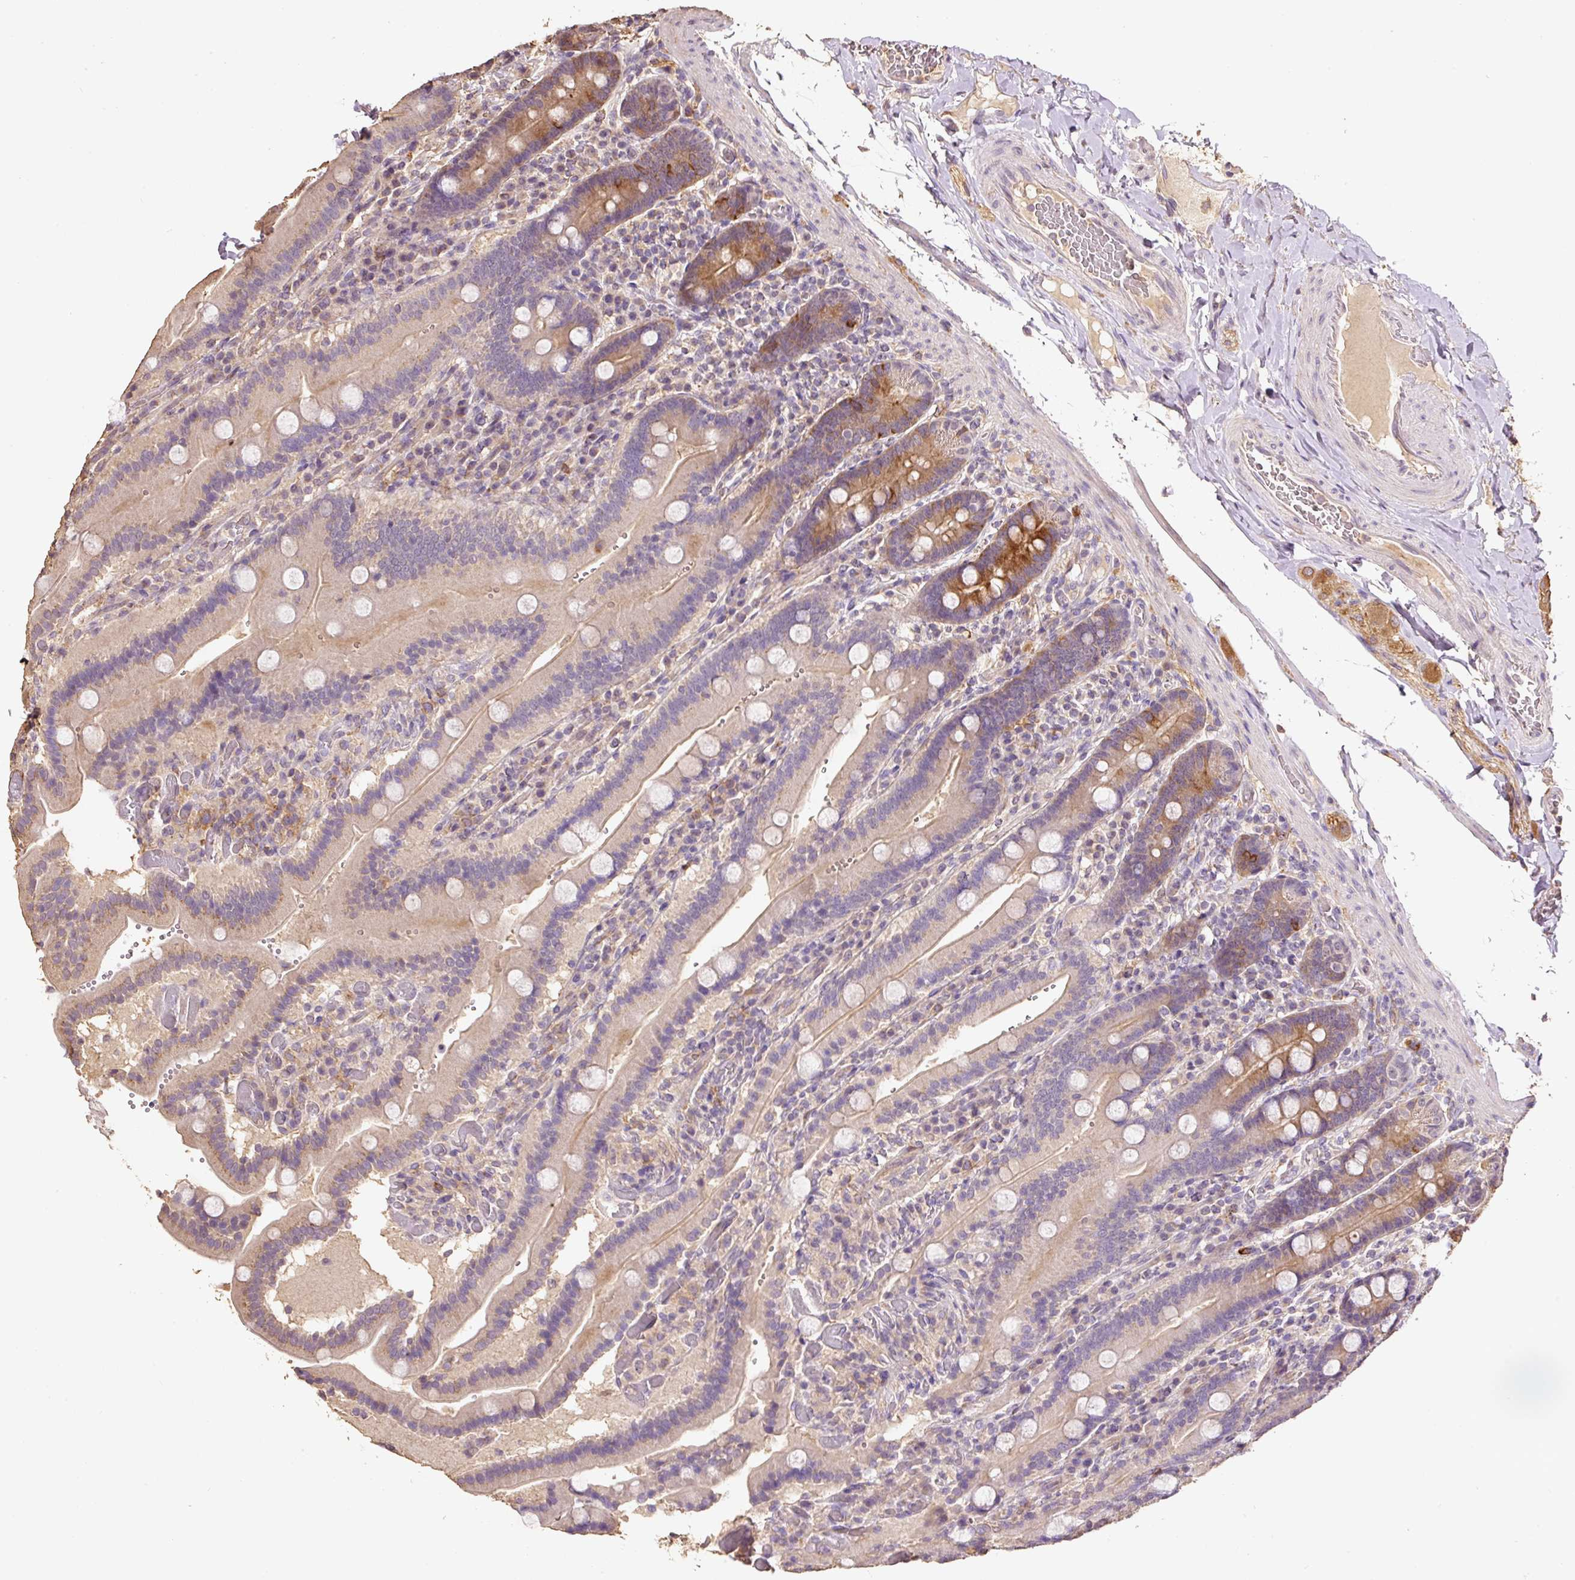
{"staining": {"intensity": "moderate", "quantity": "25%-75%", "location": "cytoplasmic/membranous"}, "tissue": "duodenum", "cell_type": "Glandular cells", "image_type": "normal", "snomed": [{"axis": "morphology", "description": "Normal tissue, NOS"}, {"axis": "topography", "description": "Duodenum"}], "caption": "Protein expression analysis of normal human duodenum reveals moderate cytoplasmic/membranous positivity in about 25%-75% of glandular cells.", "gene": "HERC2", "patient": {"sex": "female", "age": 62}}